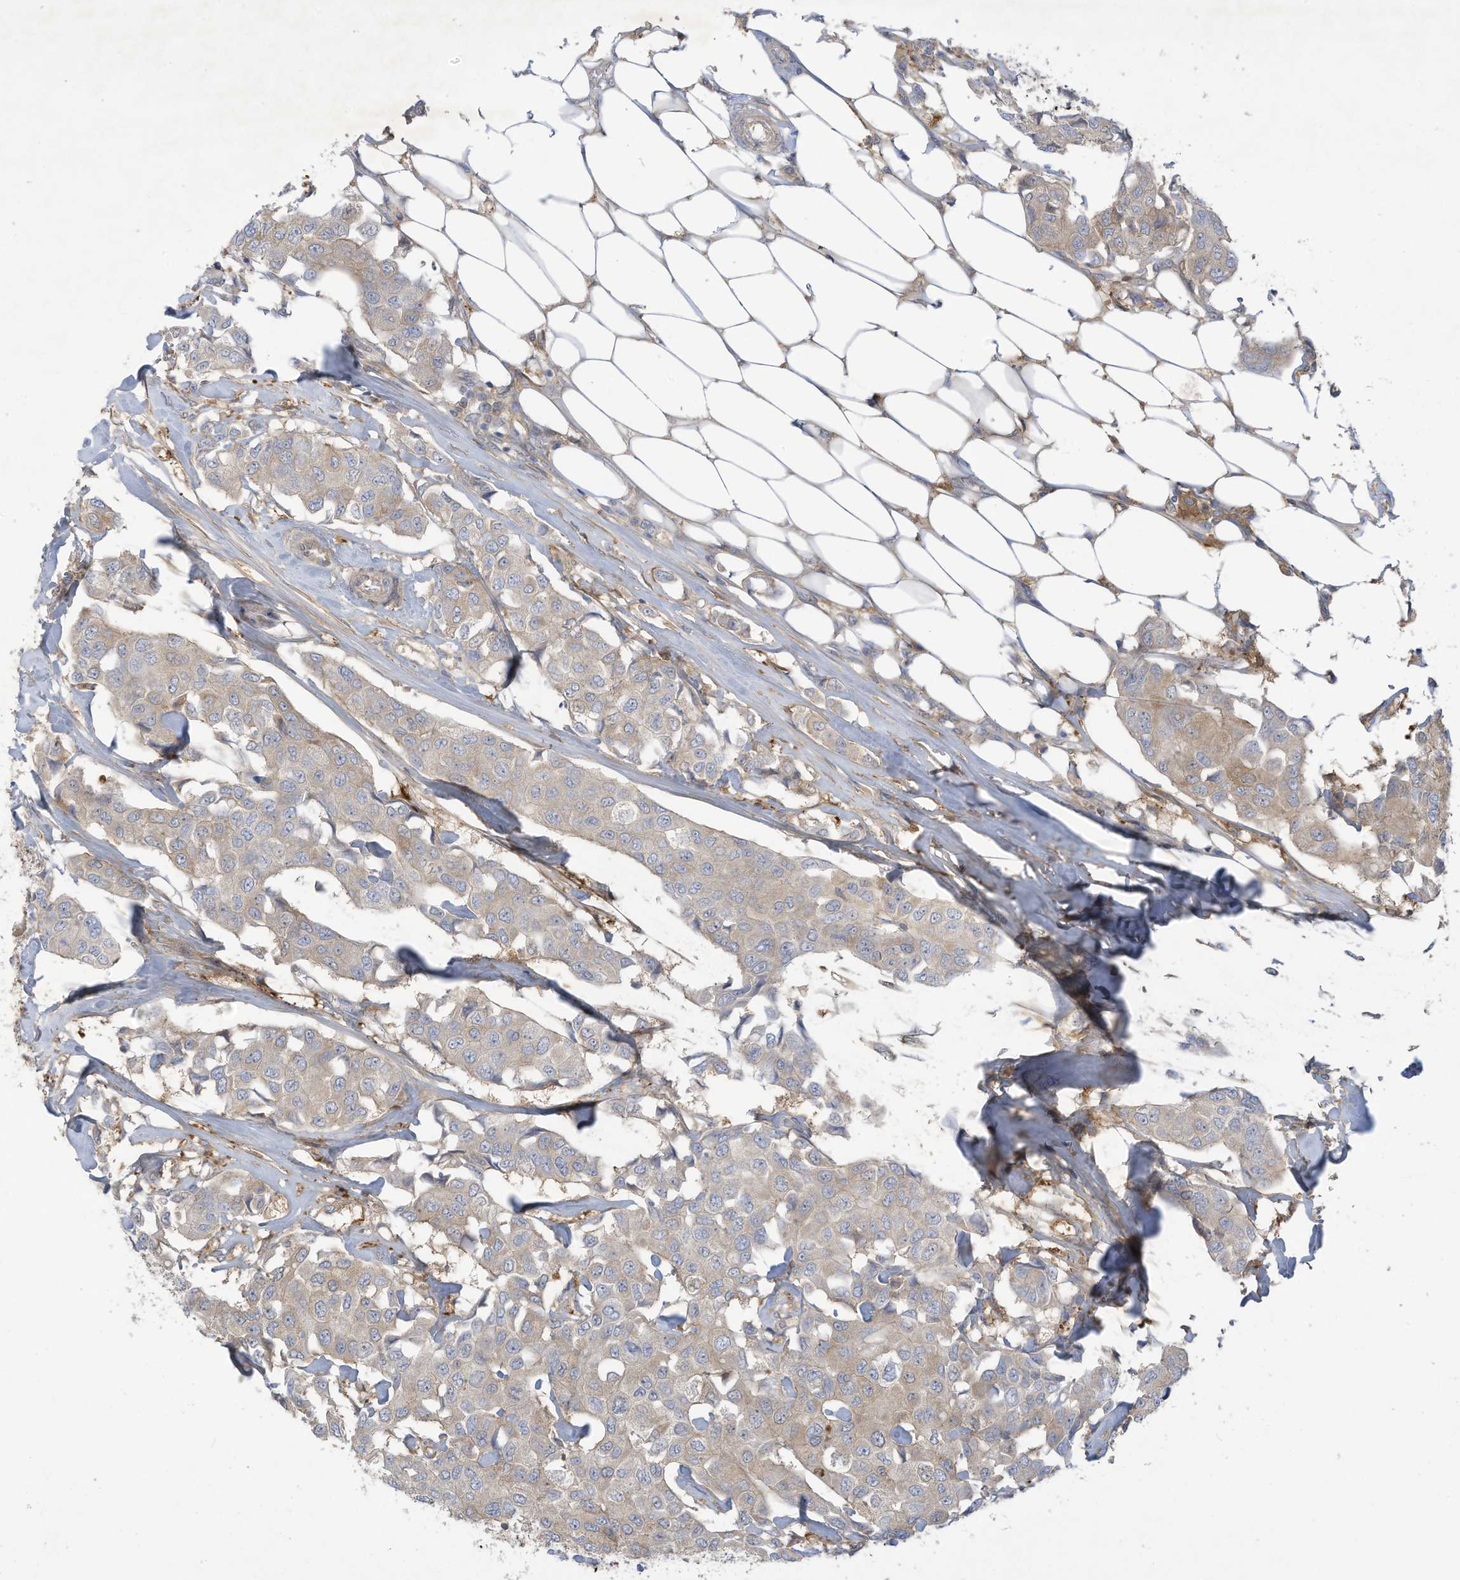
{"staining": {"intensity": "weak", "quantity": "25%-75%", "location": "cytoplasmic/membranous"}, "tissue": "breast cancer", "cell_type": "Tumor cells", "image_type": "cancer", "snomed": [{"axis": "morphology", "description": "Duct carcinoma"}, {"axis": "topography", "description": "Breast"}], "caption": "Protein expression analysis of human breast cancer (intraductal carcinoma) reveals weak cytoplasmic/membranous positivity in approximately 25%-75% of tumor cells. (DAB IHC with brightfield microscopy, high magnification).", "gene": "ADI1", "patient": {"sex": "female", "age": 80}}